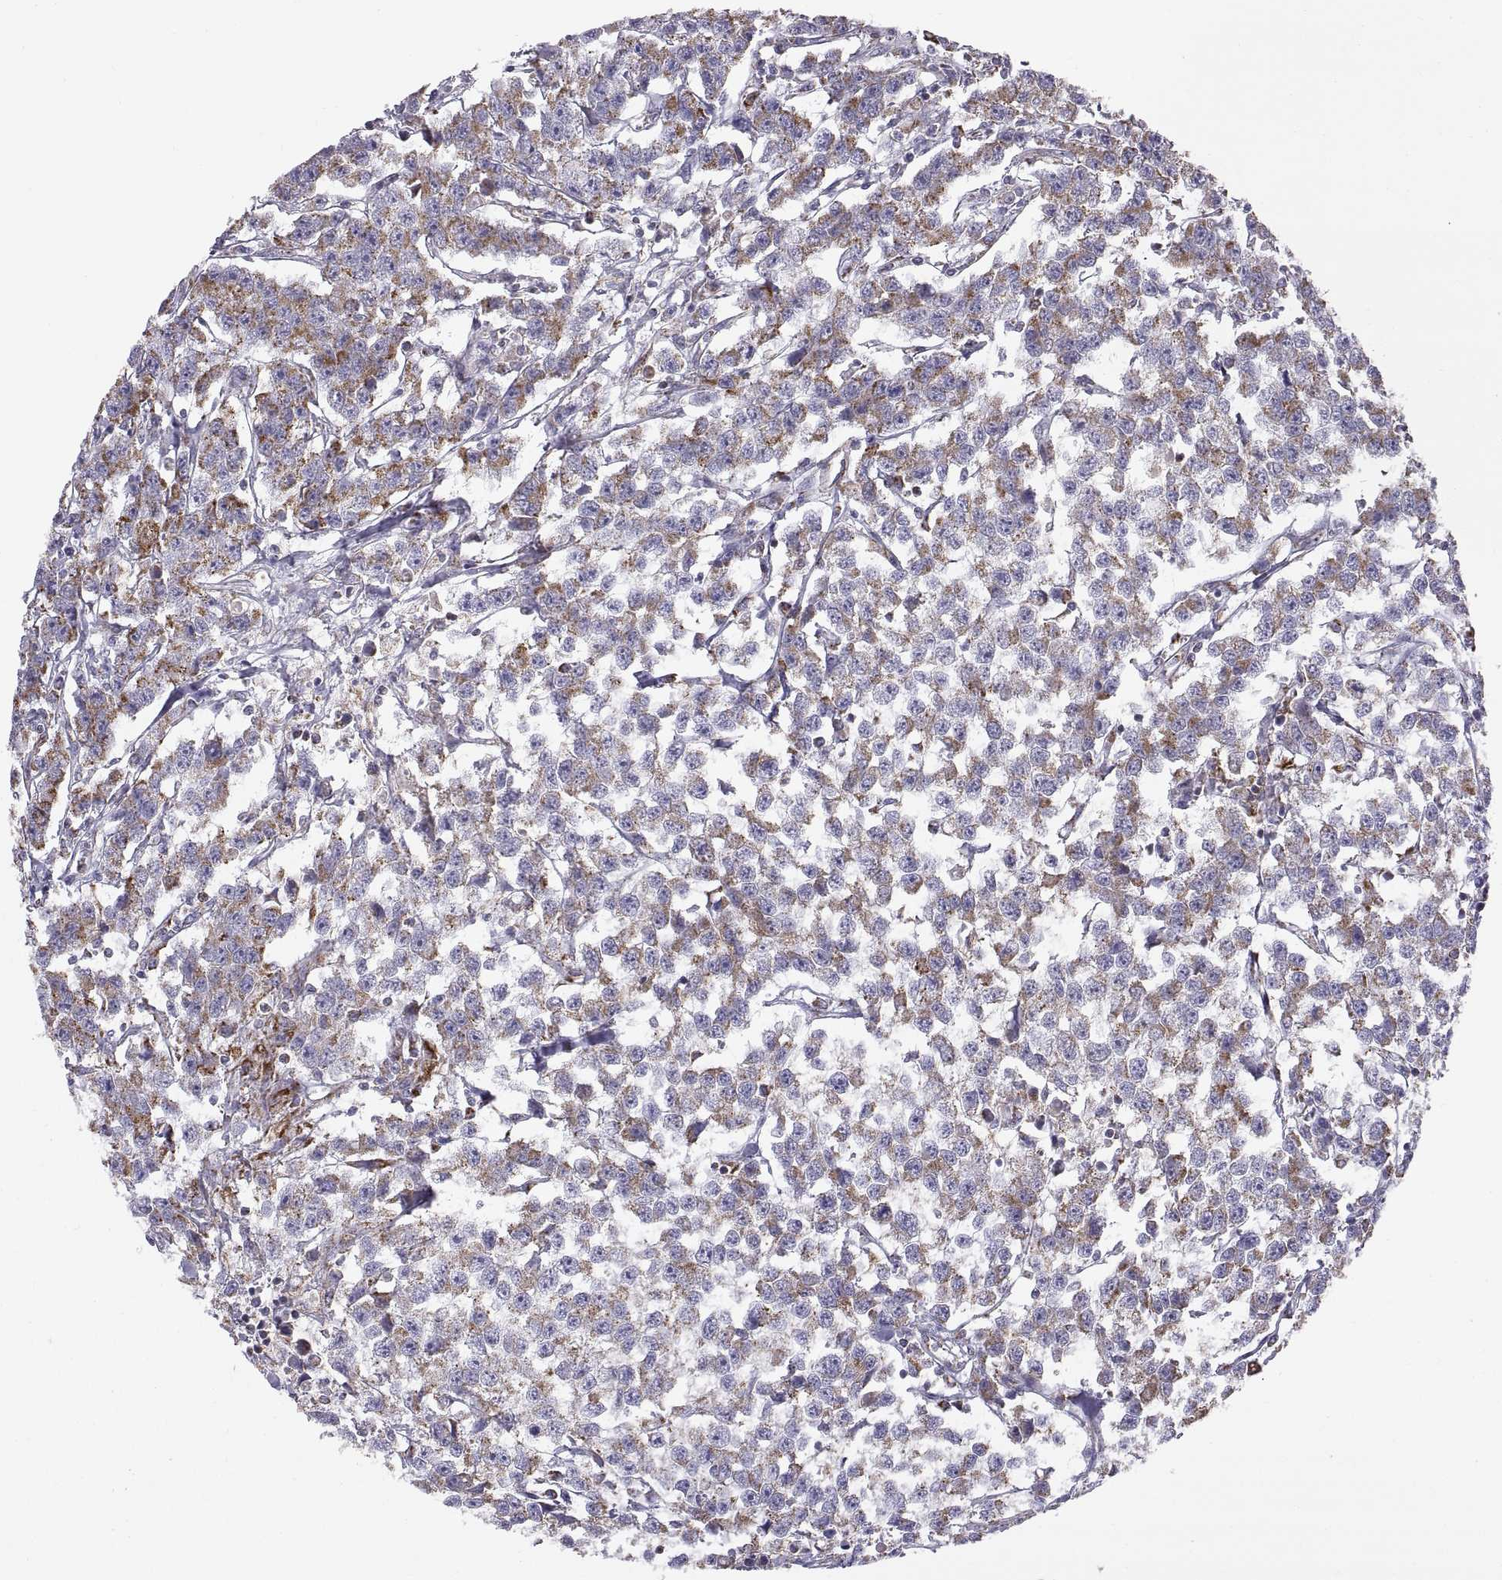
{"staining": {"intensity": "strong", "quantity": "25%-75%", "location": "cytoplasmic/membranous"}, "tissue": "testis cancer", "cell_type": "Tumor cells", "image_type": "cancer", "snomed": [{"axis": "morphology", "description": "Seminoma, NOS"}, {"axis": "topography", "description": "Testis"}], "caption": "This image shows IHC staining of testis cancer (seminoma), with high strong cytoplasmic/membranous positivity in approximately 25%-75% of tumor cells.", "gene": "ARSD", "patient": {"sex": "male", "age": 59}}